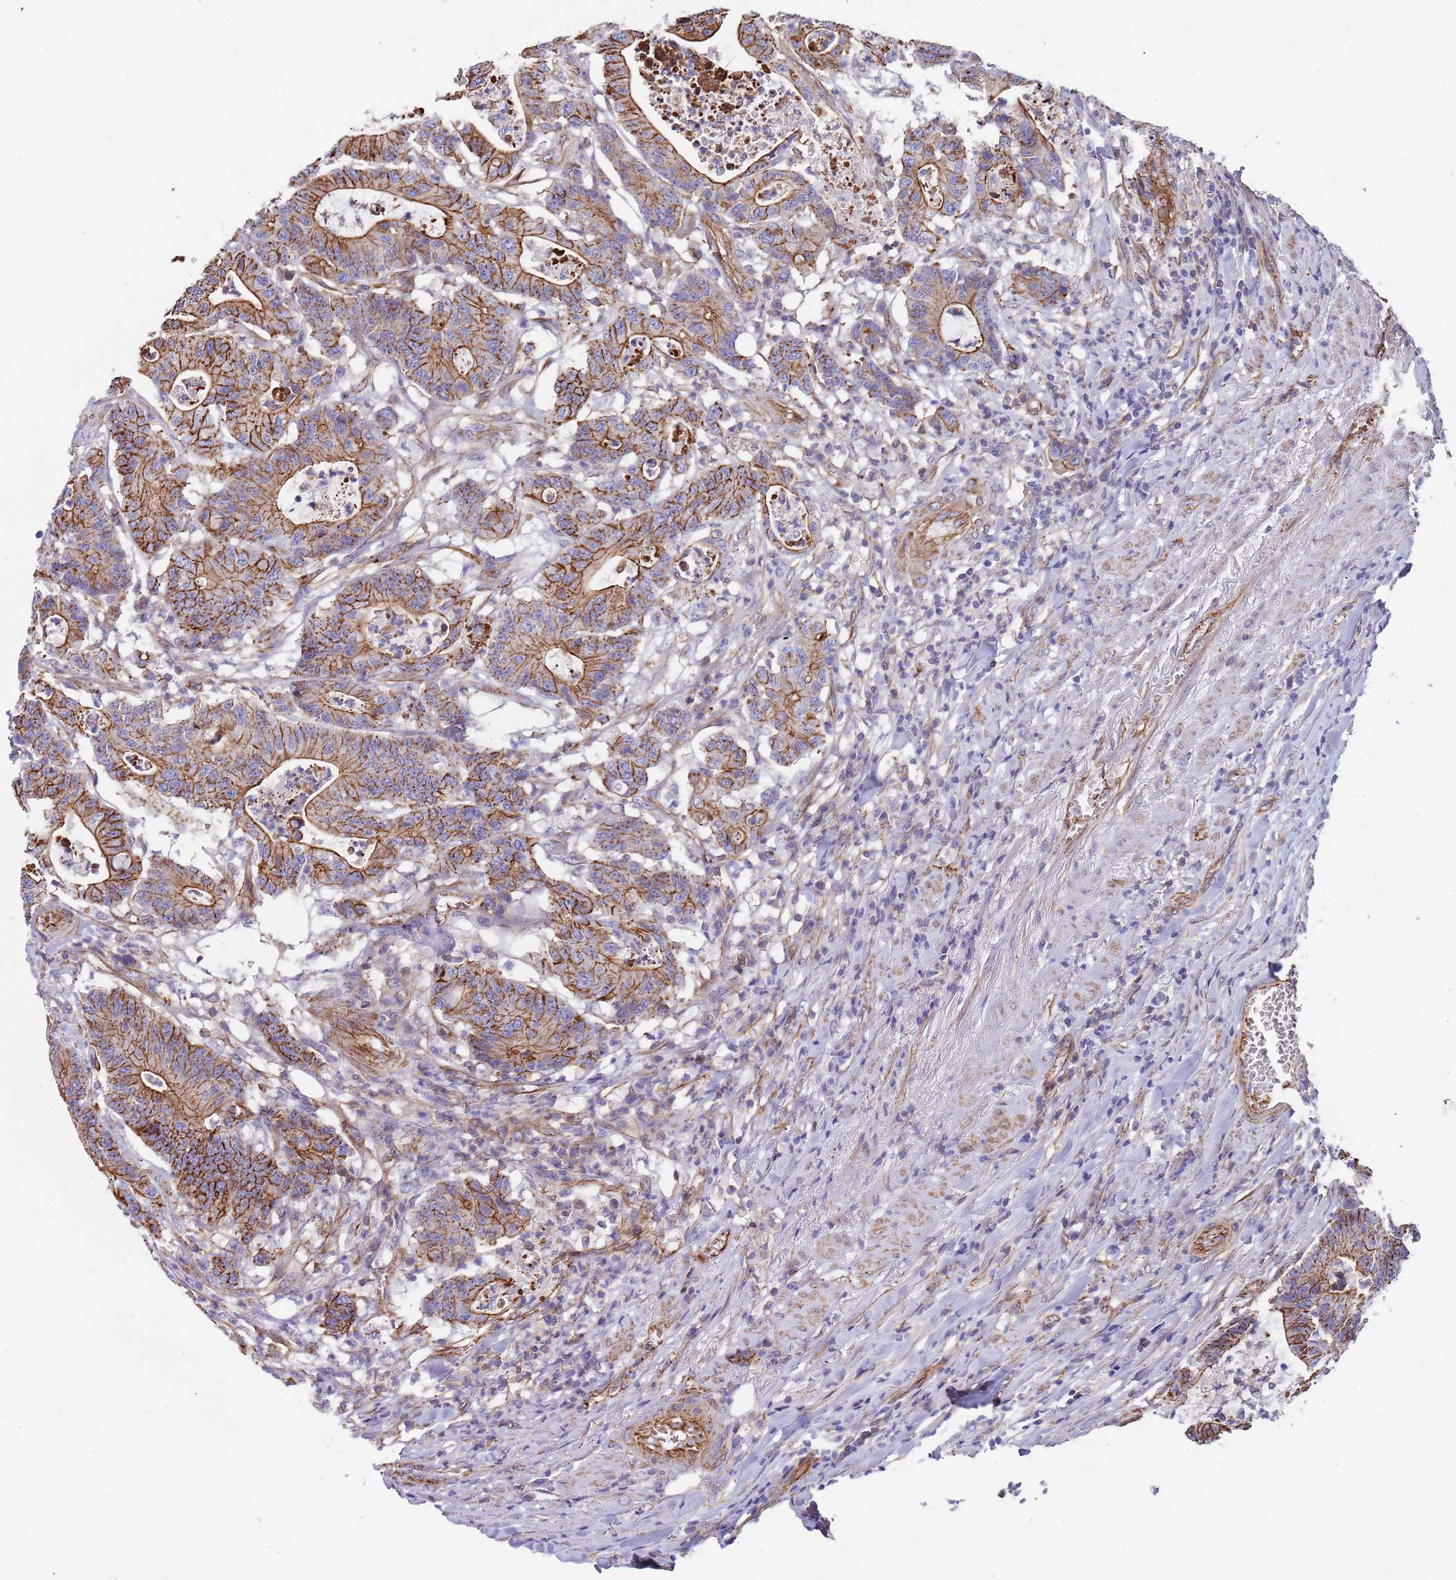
{"staining": {"intensity": "strong", "quantity": ">75%", "location": "cytoplasmic/membranous"}, "tissue": "colorectal cancer", "cell_type": "Tumor cells", "image_type": "cancer", "snomed": [{"axis": "morphology", "description": "Adenocarcinoma, NOS"}, {"axis": "topography", "description": "Colon"}], "caption": "Human colorectal cancer (adenocarcinoma) stained with a brown dye shows strong cytoplasmic/membranous positive positivity in about >75% of tumor cells.", "gene": "GFRAL", "patient": {"sex": "female", "age": 84}}